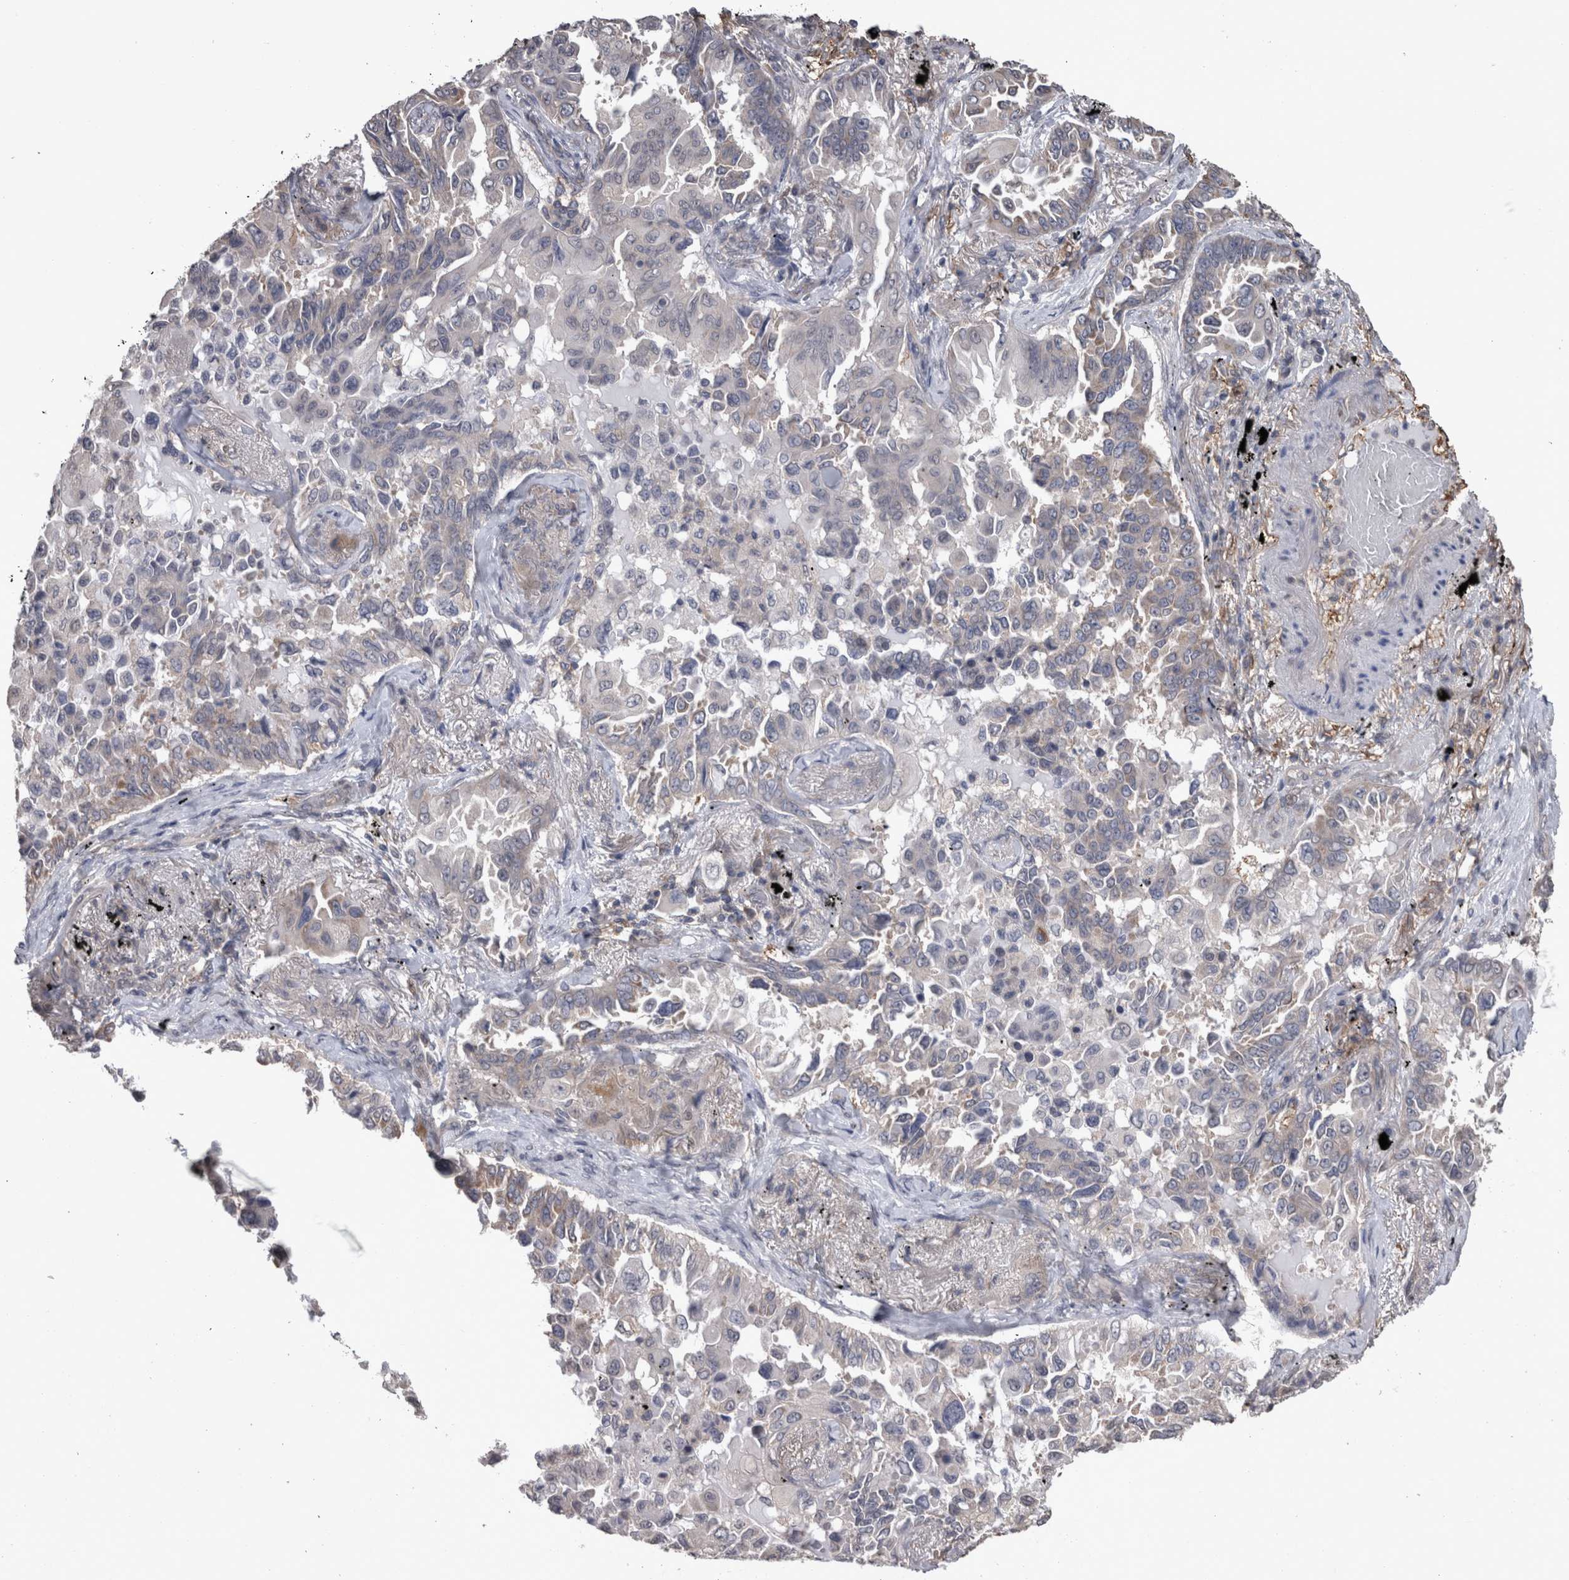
{"staining": {"intensity": "weak", "quantity": "<25%", "location": "cytoplasmic/membranous"}, "tissue": "lung cancer", "cell_type": "Tumor cells", "image_type": "cancer", "snomed": [{"axis": "morphology", "description": "Adenocarcinoma, NOS"}, {"axis": "topography", "description": "Lung"}], "caption": "High magnification brightfield microscopy of lung cancer (adenocarcinoma) stained with DAB (3,3'-diaminobenzidine) (brown) and counterstained with hematoxylin (blue): tumor cells show no significant staining.", "gene": "DDX6", "patient": {"sex": "female", "age": 67}}